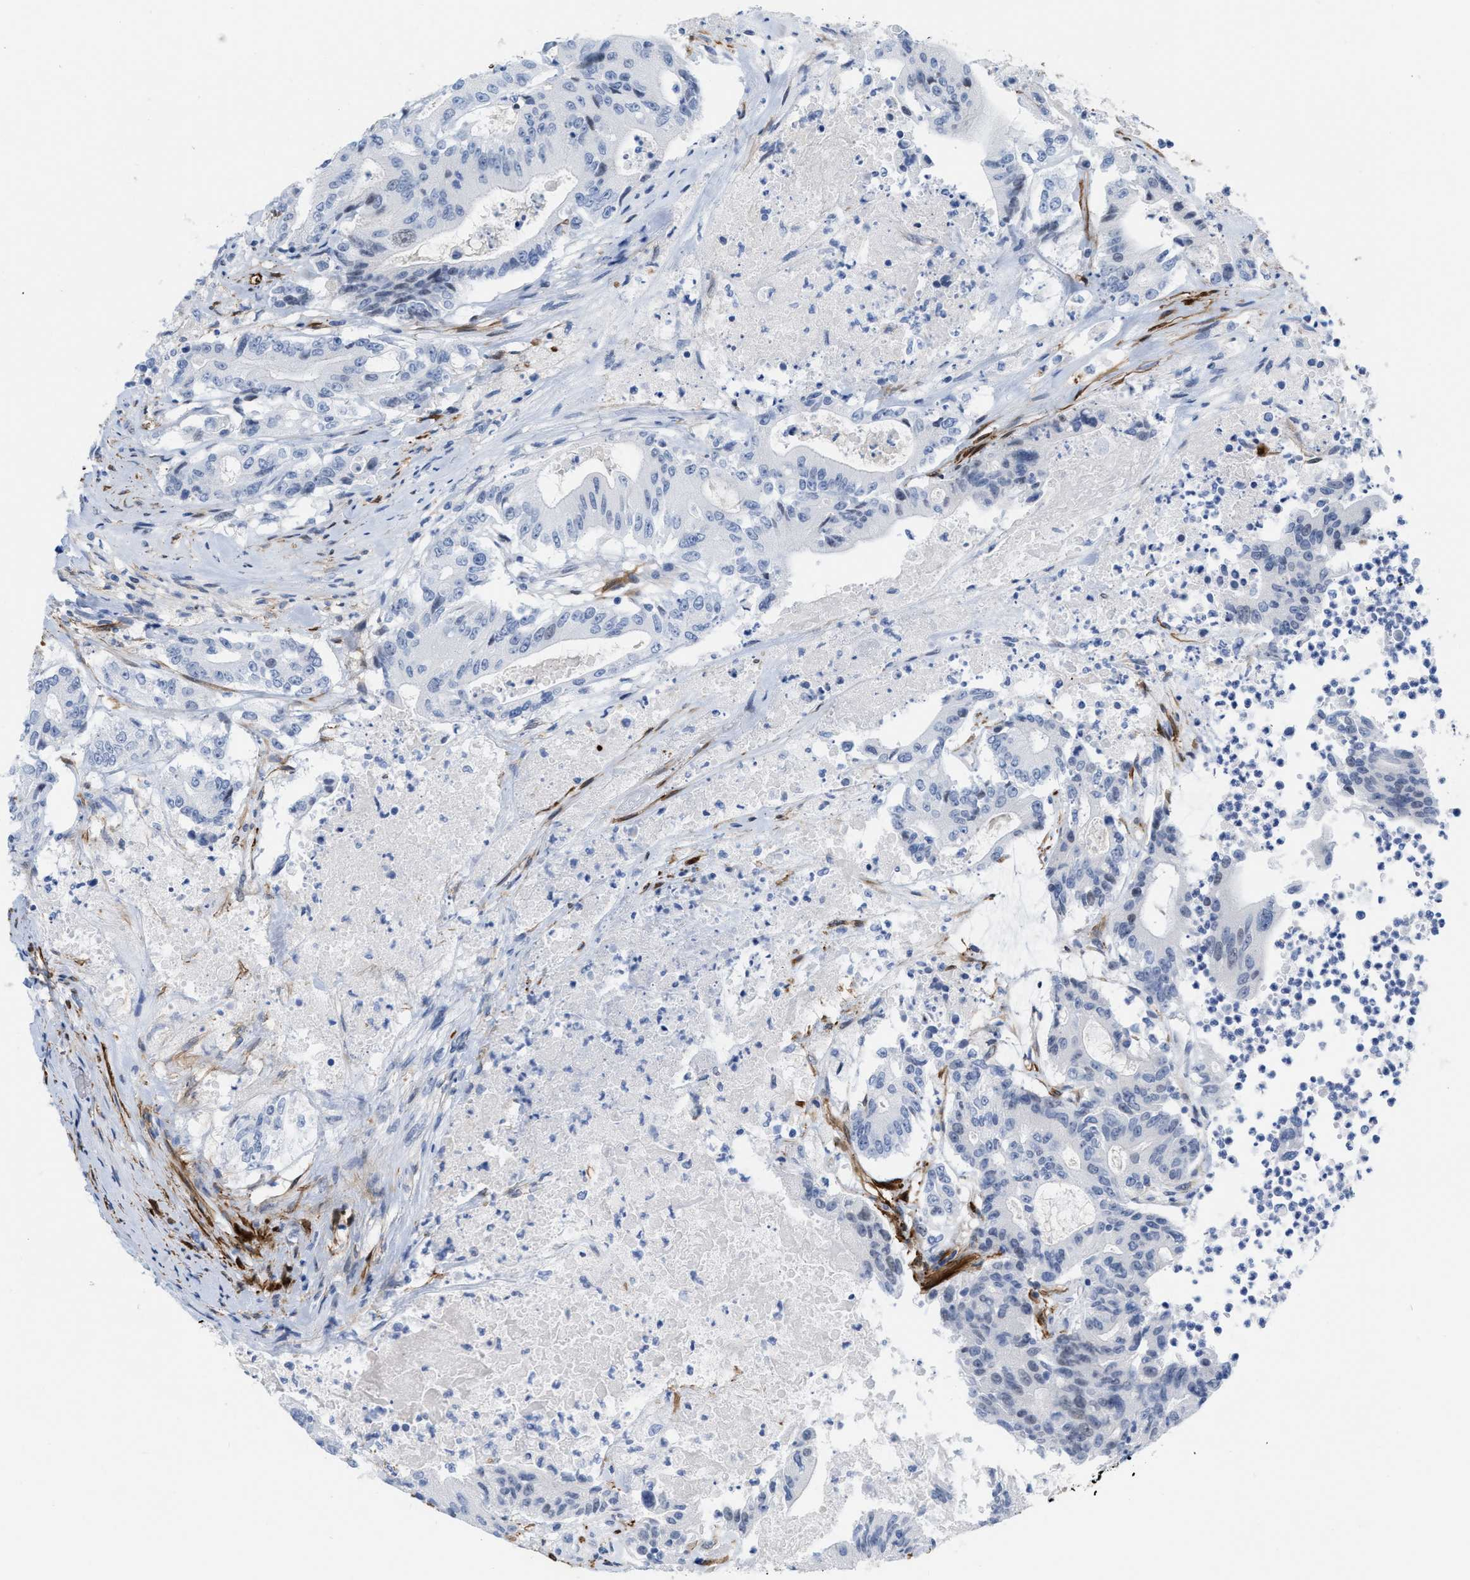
{"staining": {"intensity": "negative", "quantity": "none", "location": "none"}, "tissue": "colorectal cancer", "cell_type": "Tumor cells", "image_type": "cancer", "snomed": [{"axis": "morphology", "description": "Adenocarcinoma, NOS"}, {"axis": "topography", "description": "Colon"}], "caption": "This is a micrograph of IHC staining of colorectal cancer, which shows no staining in tumor cells.", "gene": "TAGLN", "patient": {"sex": "female", "age": 77}}